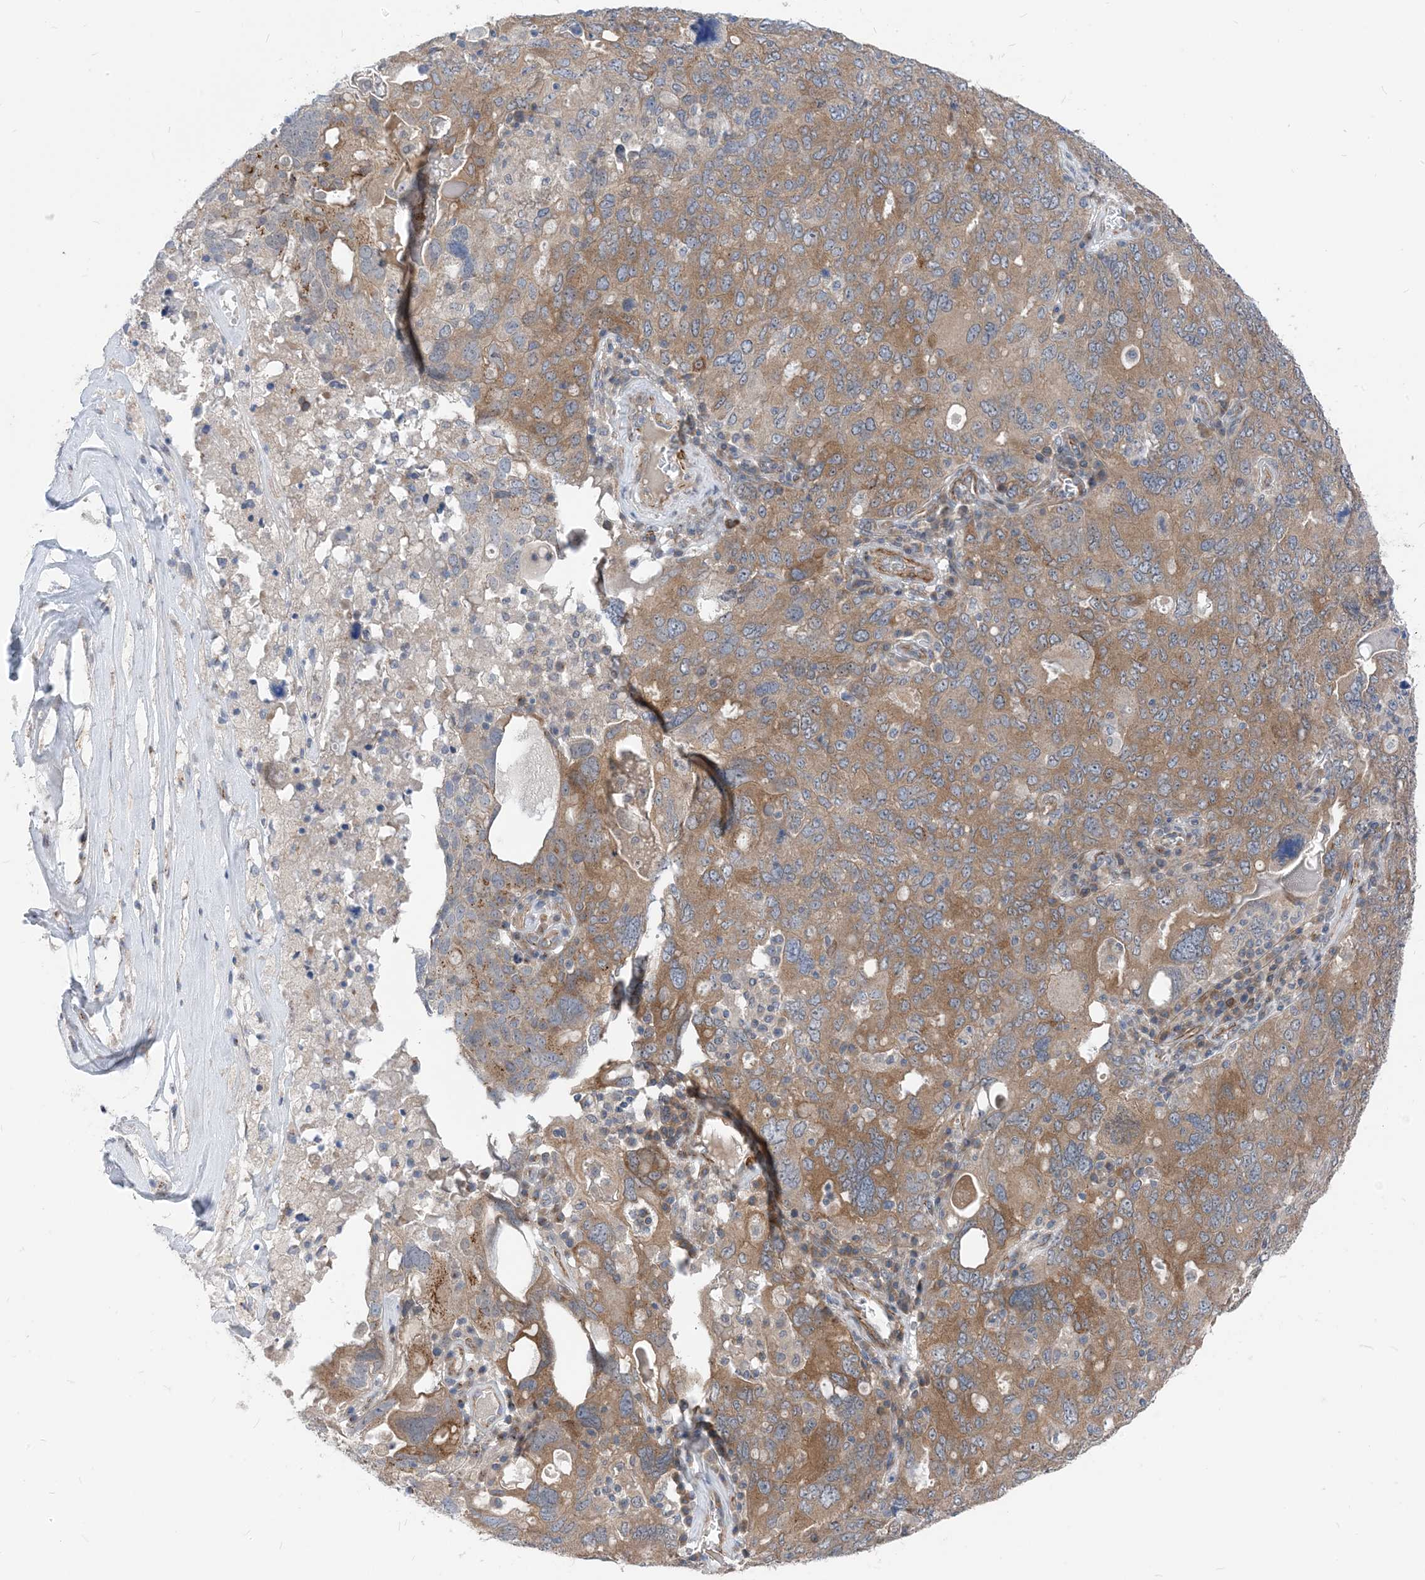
{"staining": {"intensity": "moderate", "quantity": "25%-75%", "location": "cytoplasmic/membranous"}, "tissue": "ovarian cancer", "cell_type": "Tumor cells", "image_type": "cancer", "snomed": [{"axis": "morphology", "description": "Carcinoma, endometroid"}, {"axis": "topography", "description": "Ovary"}], "caption": "Protein staining shows moderate cytoplasmic/membranous expression in about 25%-75% of tumor cells in ovarian endometroid carcinoma.", "gene": "PLEKHA3", "patient": {"sex": "female", "age": 62}}